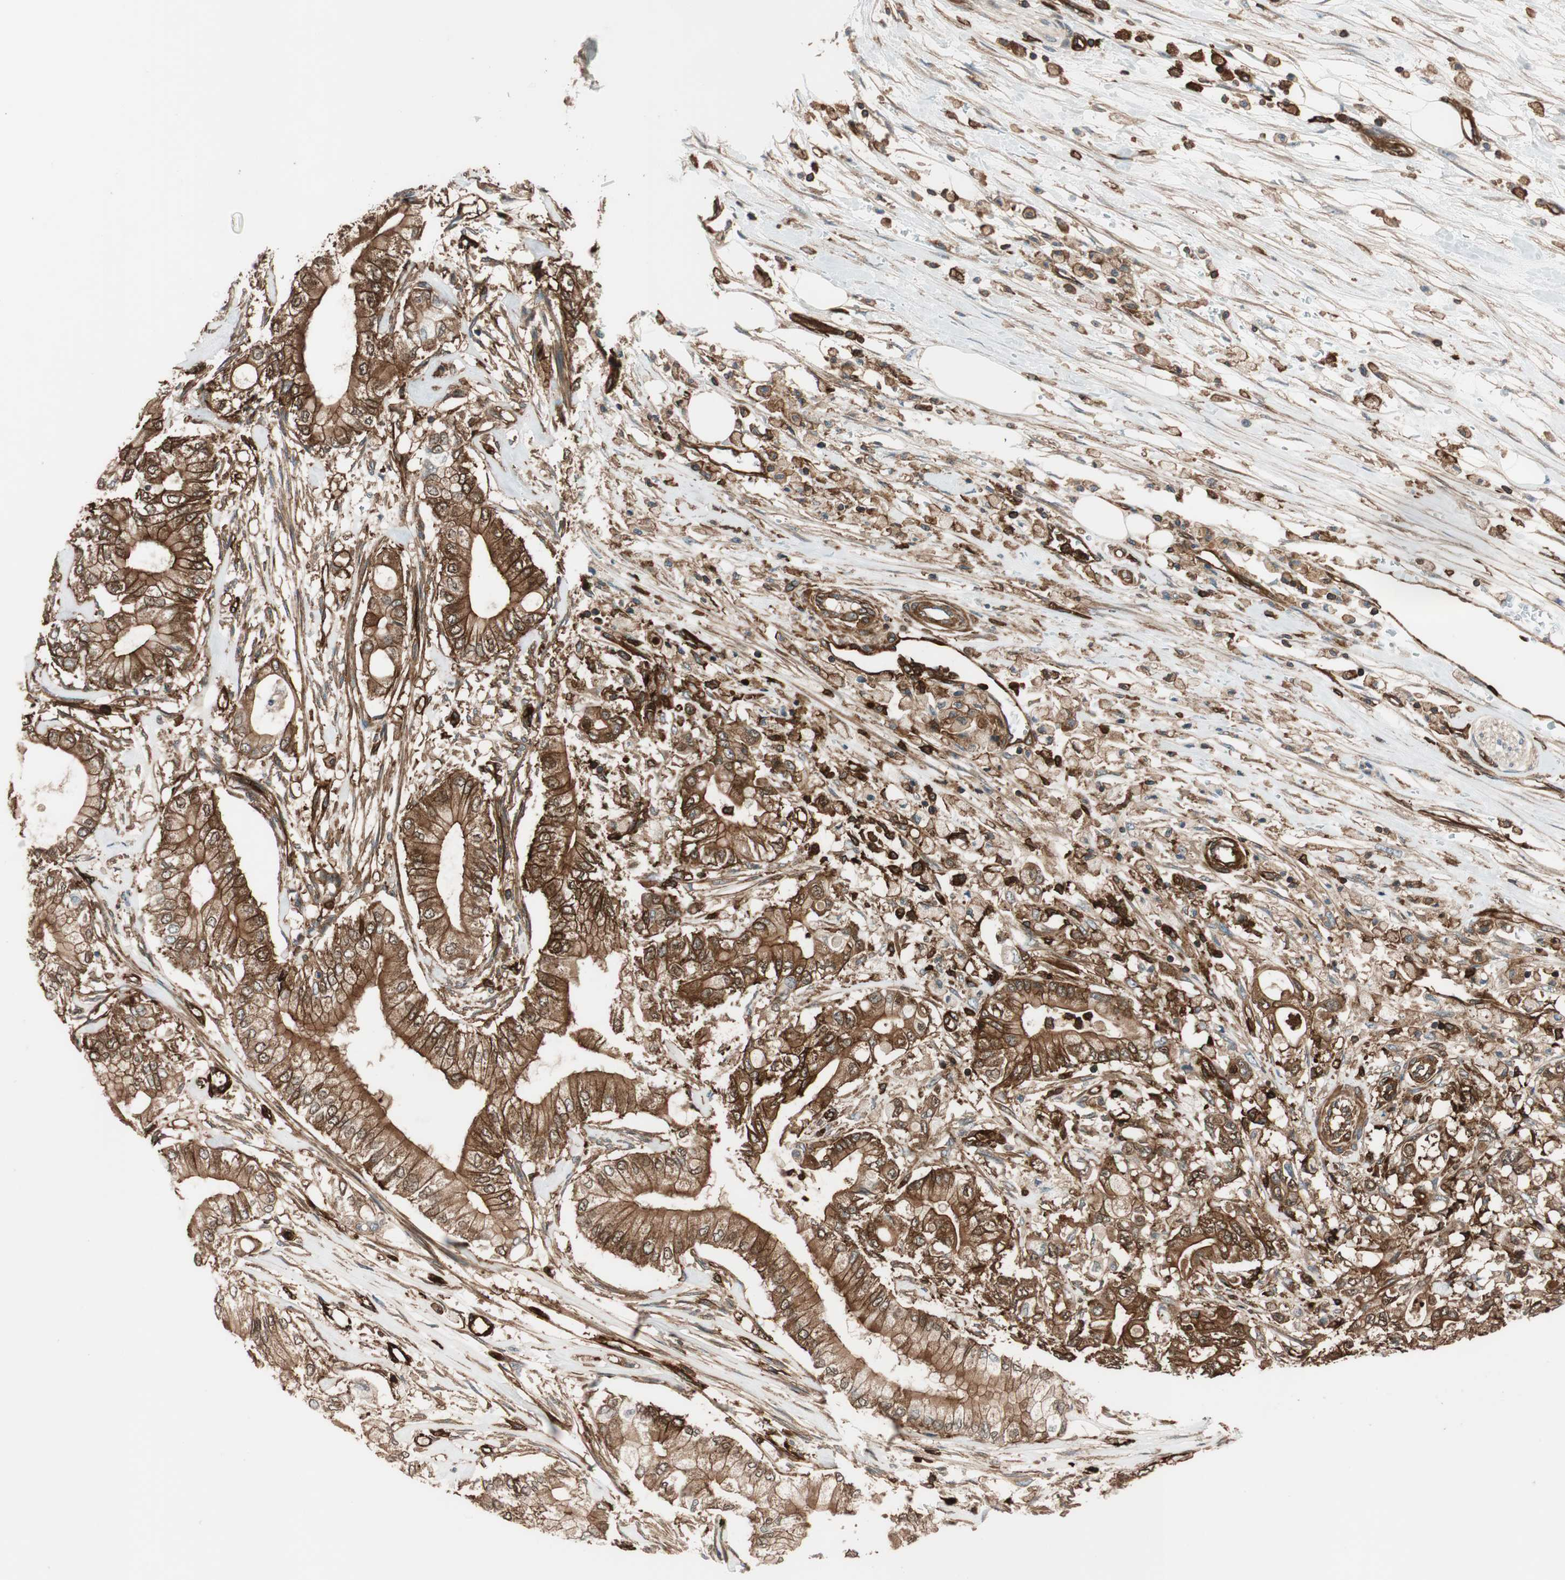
{"staining": {"intensity": "strong", "quantity": ">75%", "location": "cytoplasmic/membranous"}, "tissue": "pancreatic cancer", "cell_type": "Tumor cells", "image_type": "cancer", "snomed": [{"axis": "morphology", "description": "Adenocarcinoma, NOS"}, {"axis": "topography", "description": "Pancreas"}], "caption": "Immunohistochemistry micrograph of human adenocarcinoma (pancreatic) stained for a protein (brown), which shows high levels of strong cytoplasmic/membranous expression in about >75% of tumor cells.", "gene": "VASP", "patient": {"sex": "male", "age": 70}}